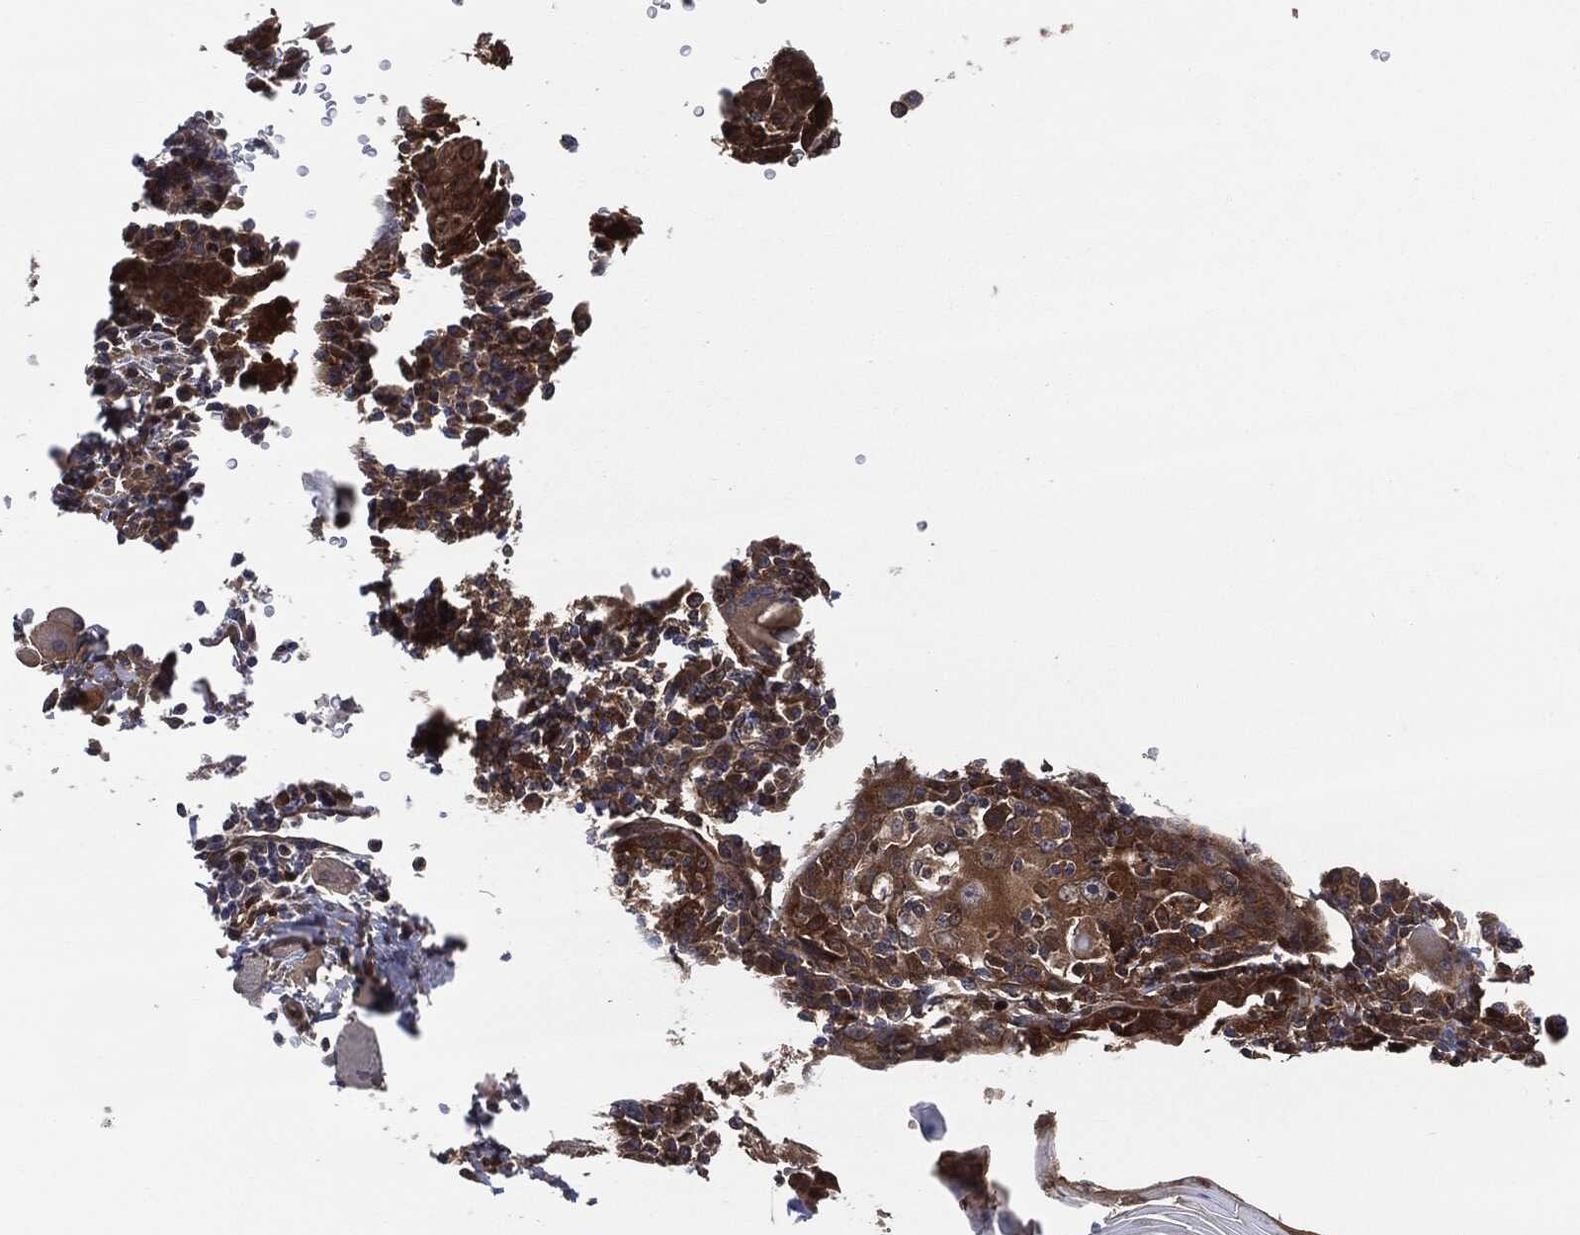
{"staining": {"intensity": "moderate", "quantity": ">75%", "location": "cytoplasmic/membranous"}, "tissue": "head and neck cancer", "cell_type": "Tumor cells", "image_type": "cancer", "snomed": [{"axis": "morphology", "description": "Normal tissue, NOS"}, {"axis": "morphology", "description": "Squamous cell carcinoma, NOS"}, {"axis": "topography", "description": "Oral tissue"}, {"axis": "topography", "description": "Head-Neck"}], "caption": "Protein staining displays moderate cytoplasmic/membranous staining in approximately >75% of tumor cells in head and neck squamous cell carcinoma.", "gene": "XPNPEP1", "patient": {"sex": "male", "age": 52}}